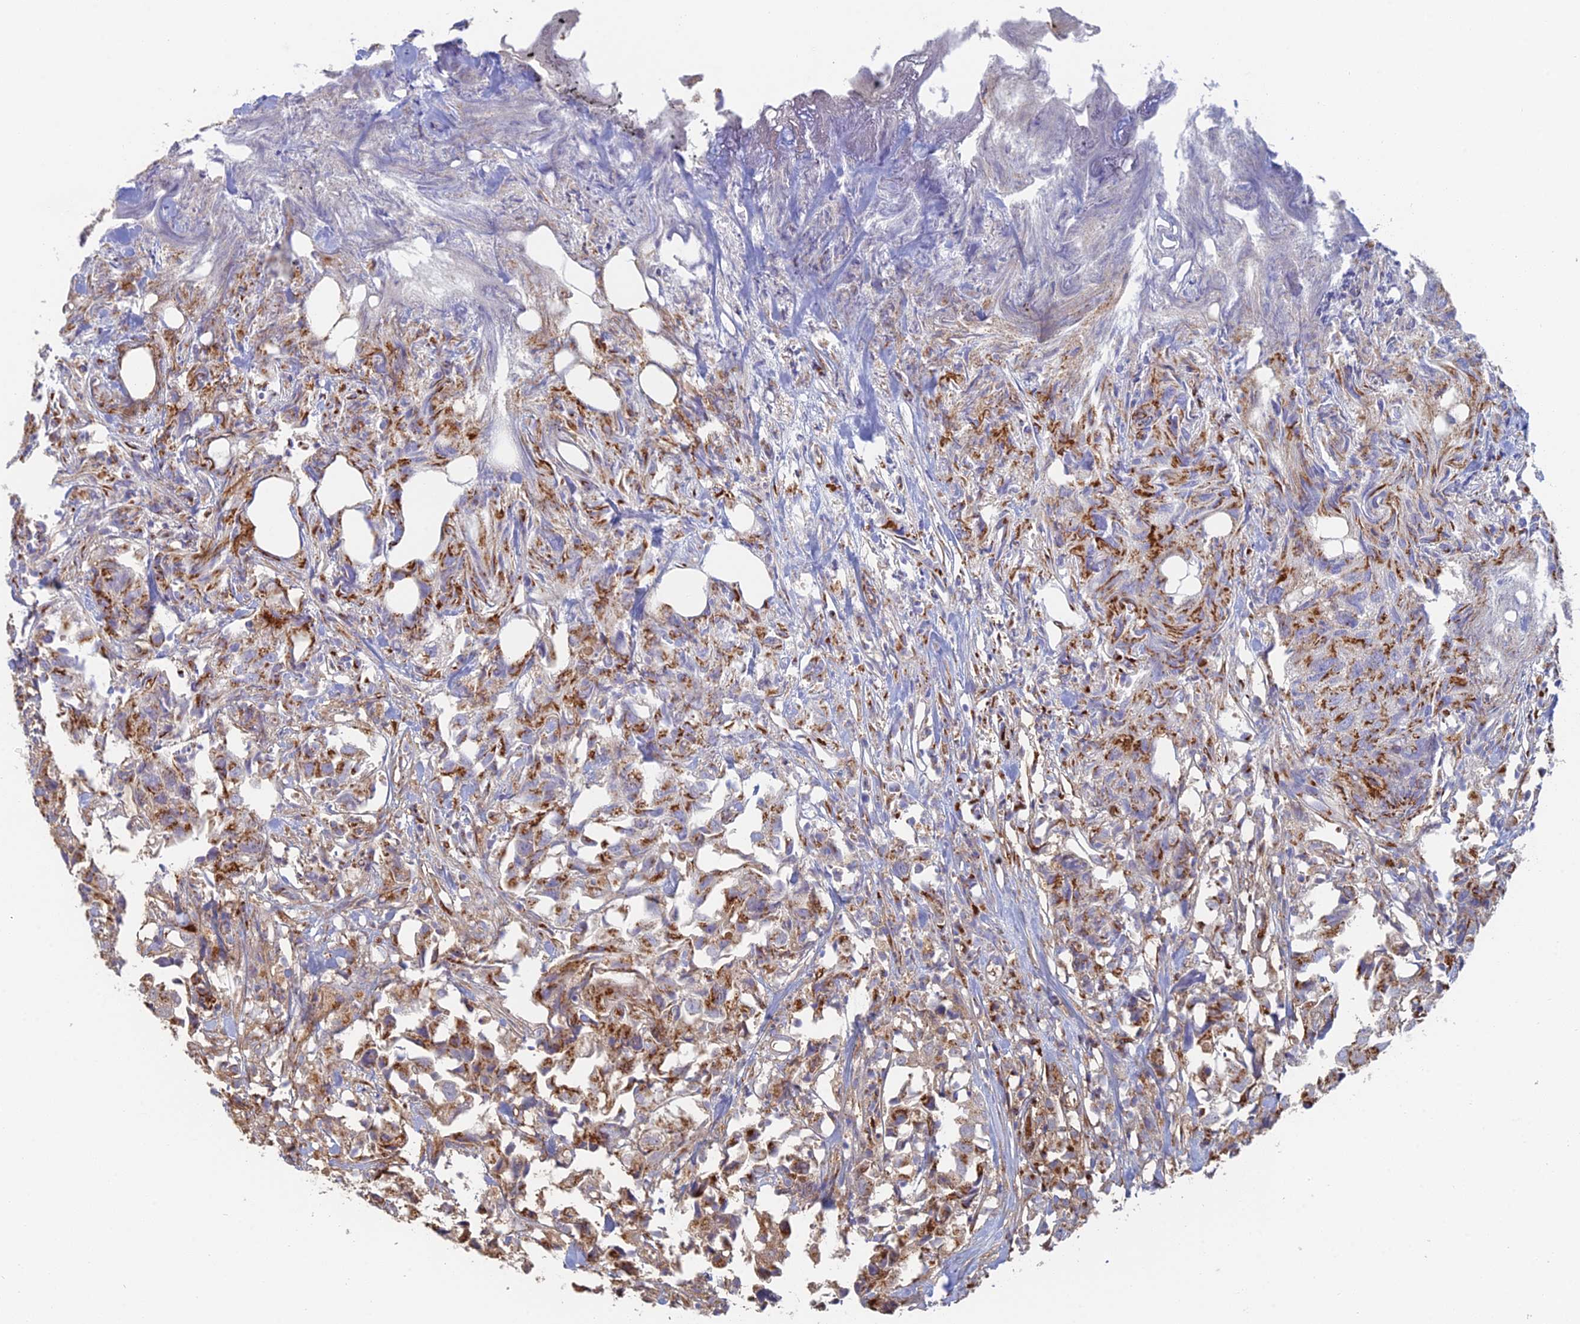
{"staining": {"intensity": "moderate", "quantity": ">75%", "location": "cytoplasmic/membranous"}, "tissue": "urothelial cancer", "cell_type": "Tumor cells", "image_type": "cancer", "snomed": [{"axis": "morphology", "description": "Urothelial carcinoma, High grade"}, {"axis": "topography", "description": "Urinary bladder"}], "caption": "A micrograph showing moderate cytoplasmic/membranous positivity in approximately >75% of tumor cells in urothelial cancer, as visualized by brown immunohistochemical staining.", "gene": "HS2ST1", "patient": {"sex": "female", "age": 75}}